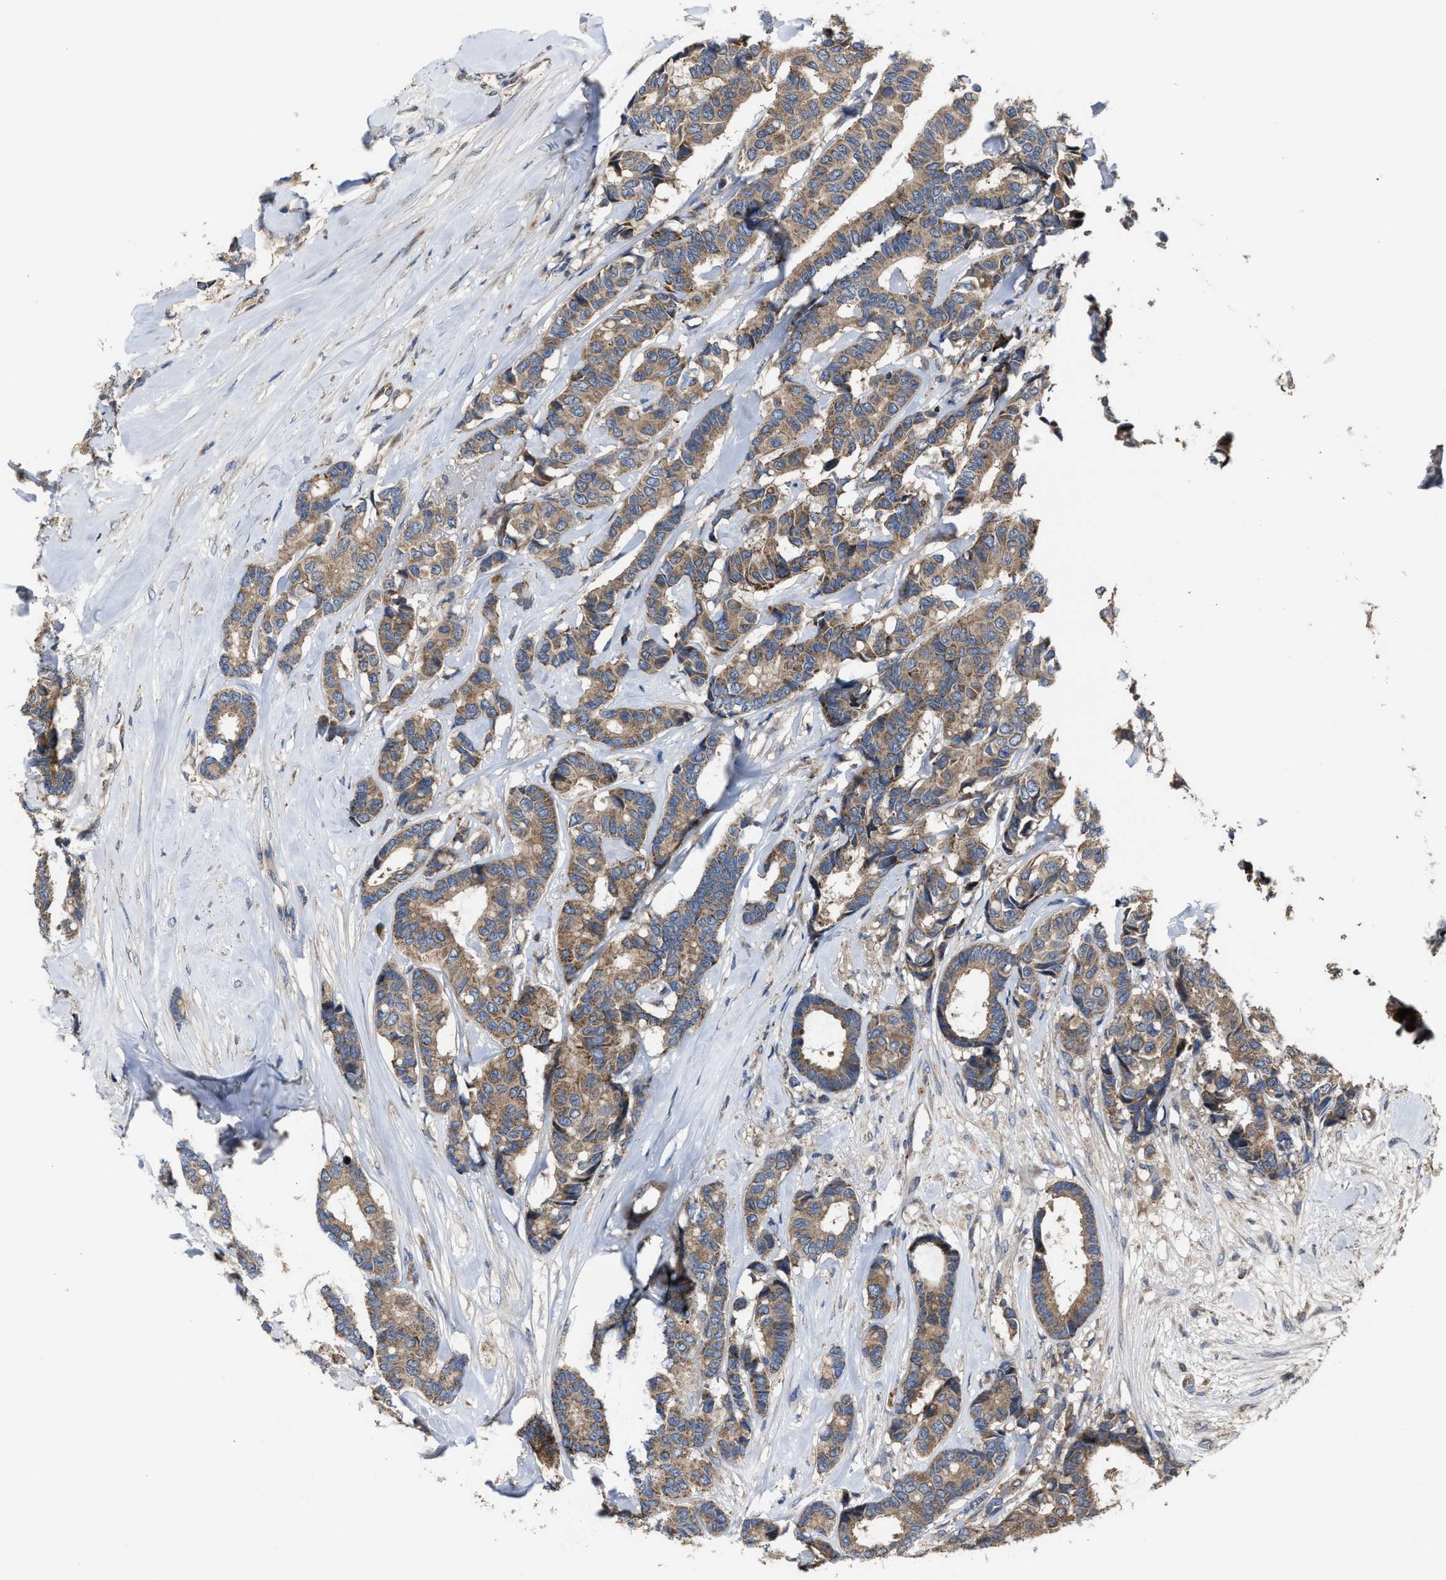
{"staining": {"intensity": "moderate", "quantity": ">75%", "location": "cytoplasmic/membranous"}, "tissue": "breast cancer", "cell_type": "Tumor cells", "image_type": "cancer", "snomed": [{"axis": "morphology", "description": "Duct carcinoma"}, {"axis": "topography", "description": "Breast"}], "caption": "Immunohistochemistry of human breast invasive ductal carcinoma shows medium levels of moderate cytoplasmic/membranous positivity in about >75% of tumor cells.", "gene": "PASK", "patient": {"sex": "female", "age": 87}}